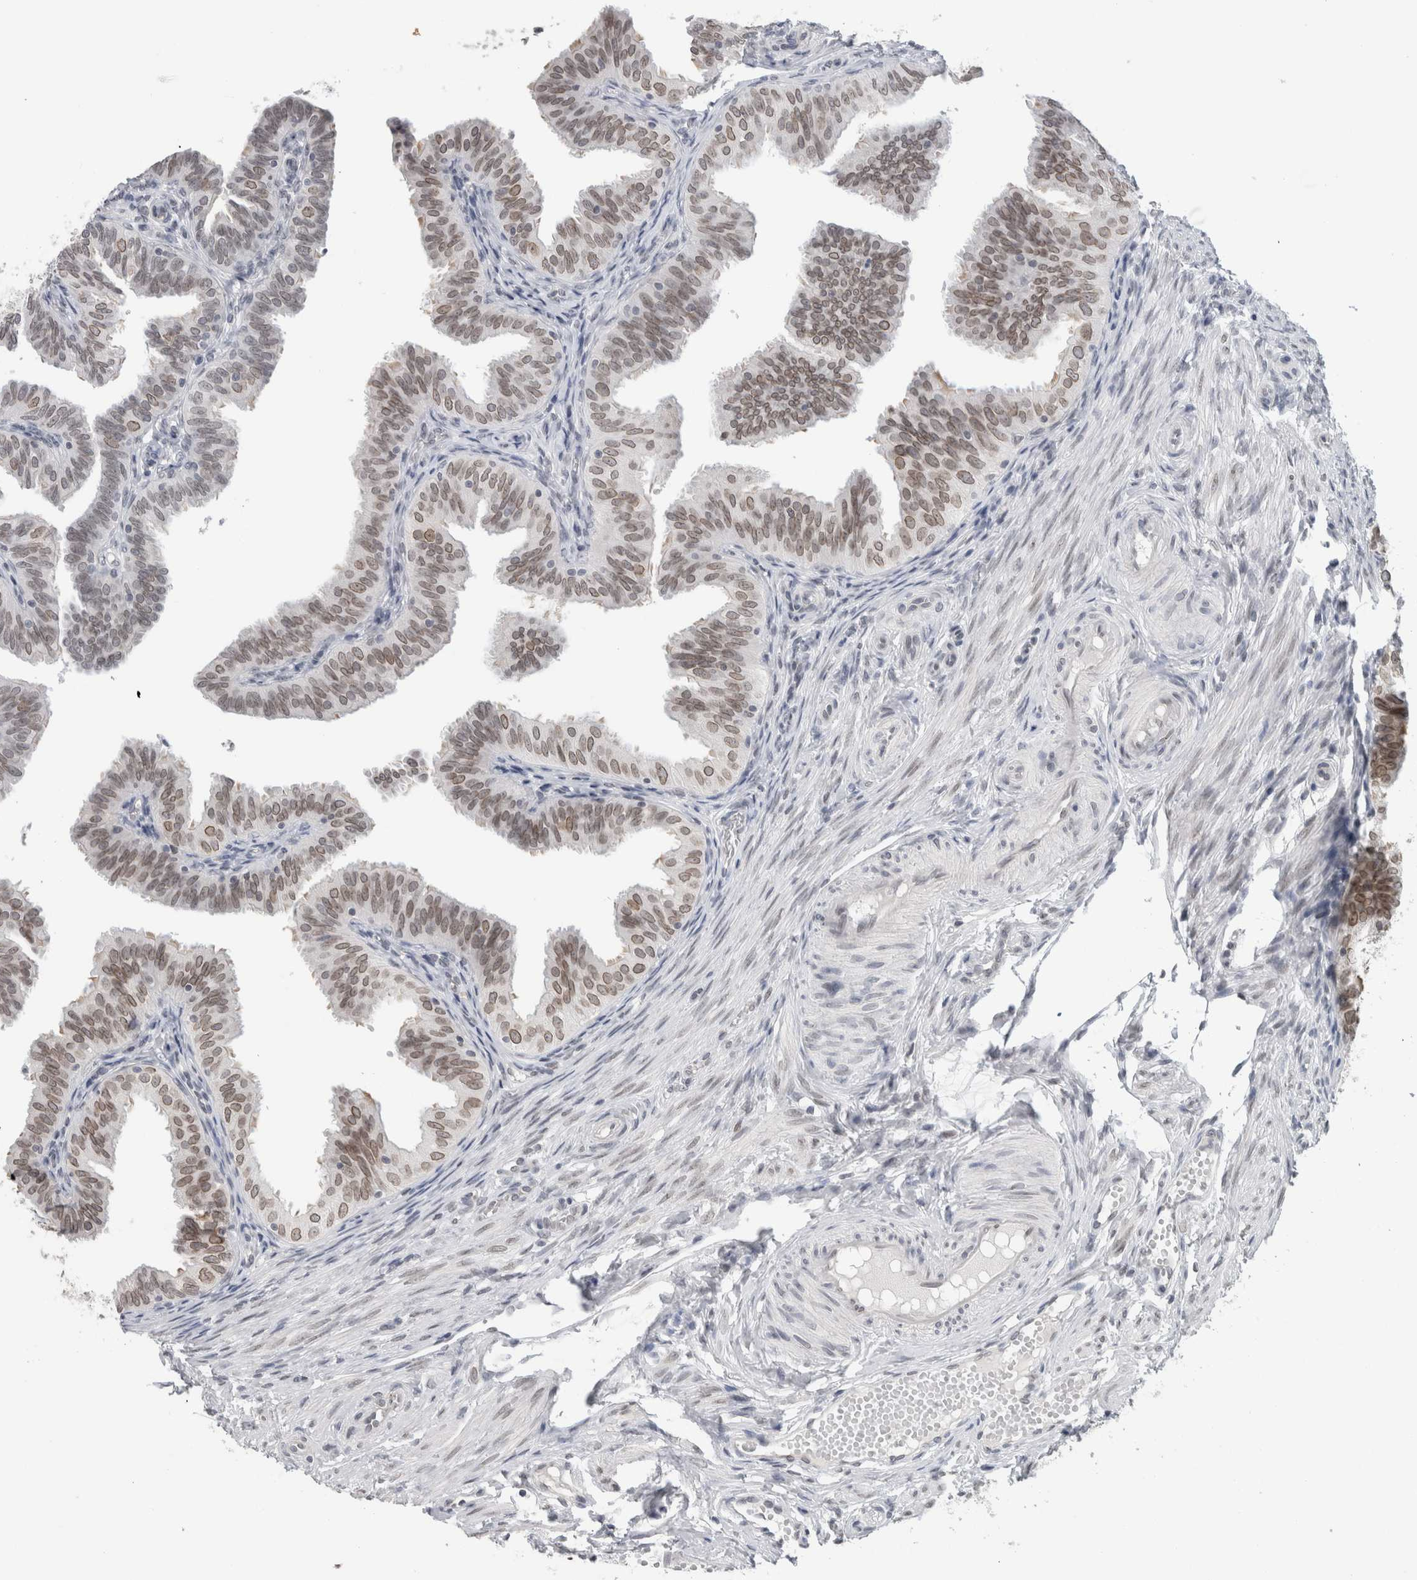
{"staining": {"intensity": "moderate", "quantity": "25%-75%", "location": "cytoplasmic/membranous,nuclear"}, "tissue": "fallopian tube", "cell_type": "Glandular cells", "image_type": "normal", "snomed": [{"axis": "morphology", "description": "Normal tissue, NOS"}, {"axis": "topography", "description": "Fallopian tube"}], "caption": "A medium amount of moderate cytoplasmic/membranous,nuclear positivity is appreciated in about 25%-75% of glandular cells in unremarkable fallopian tube. The staining is performed using DAB (3,3'-diaminobenzidine) brown chromogen to label protein expression. The nuclei are counter-stained blue using hematoxylin.", "gene": "ZNF770", "patient": {"sex": "female", "age": 35}}